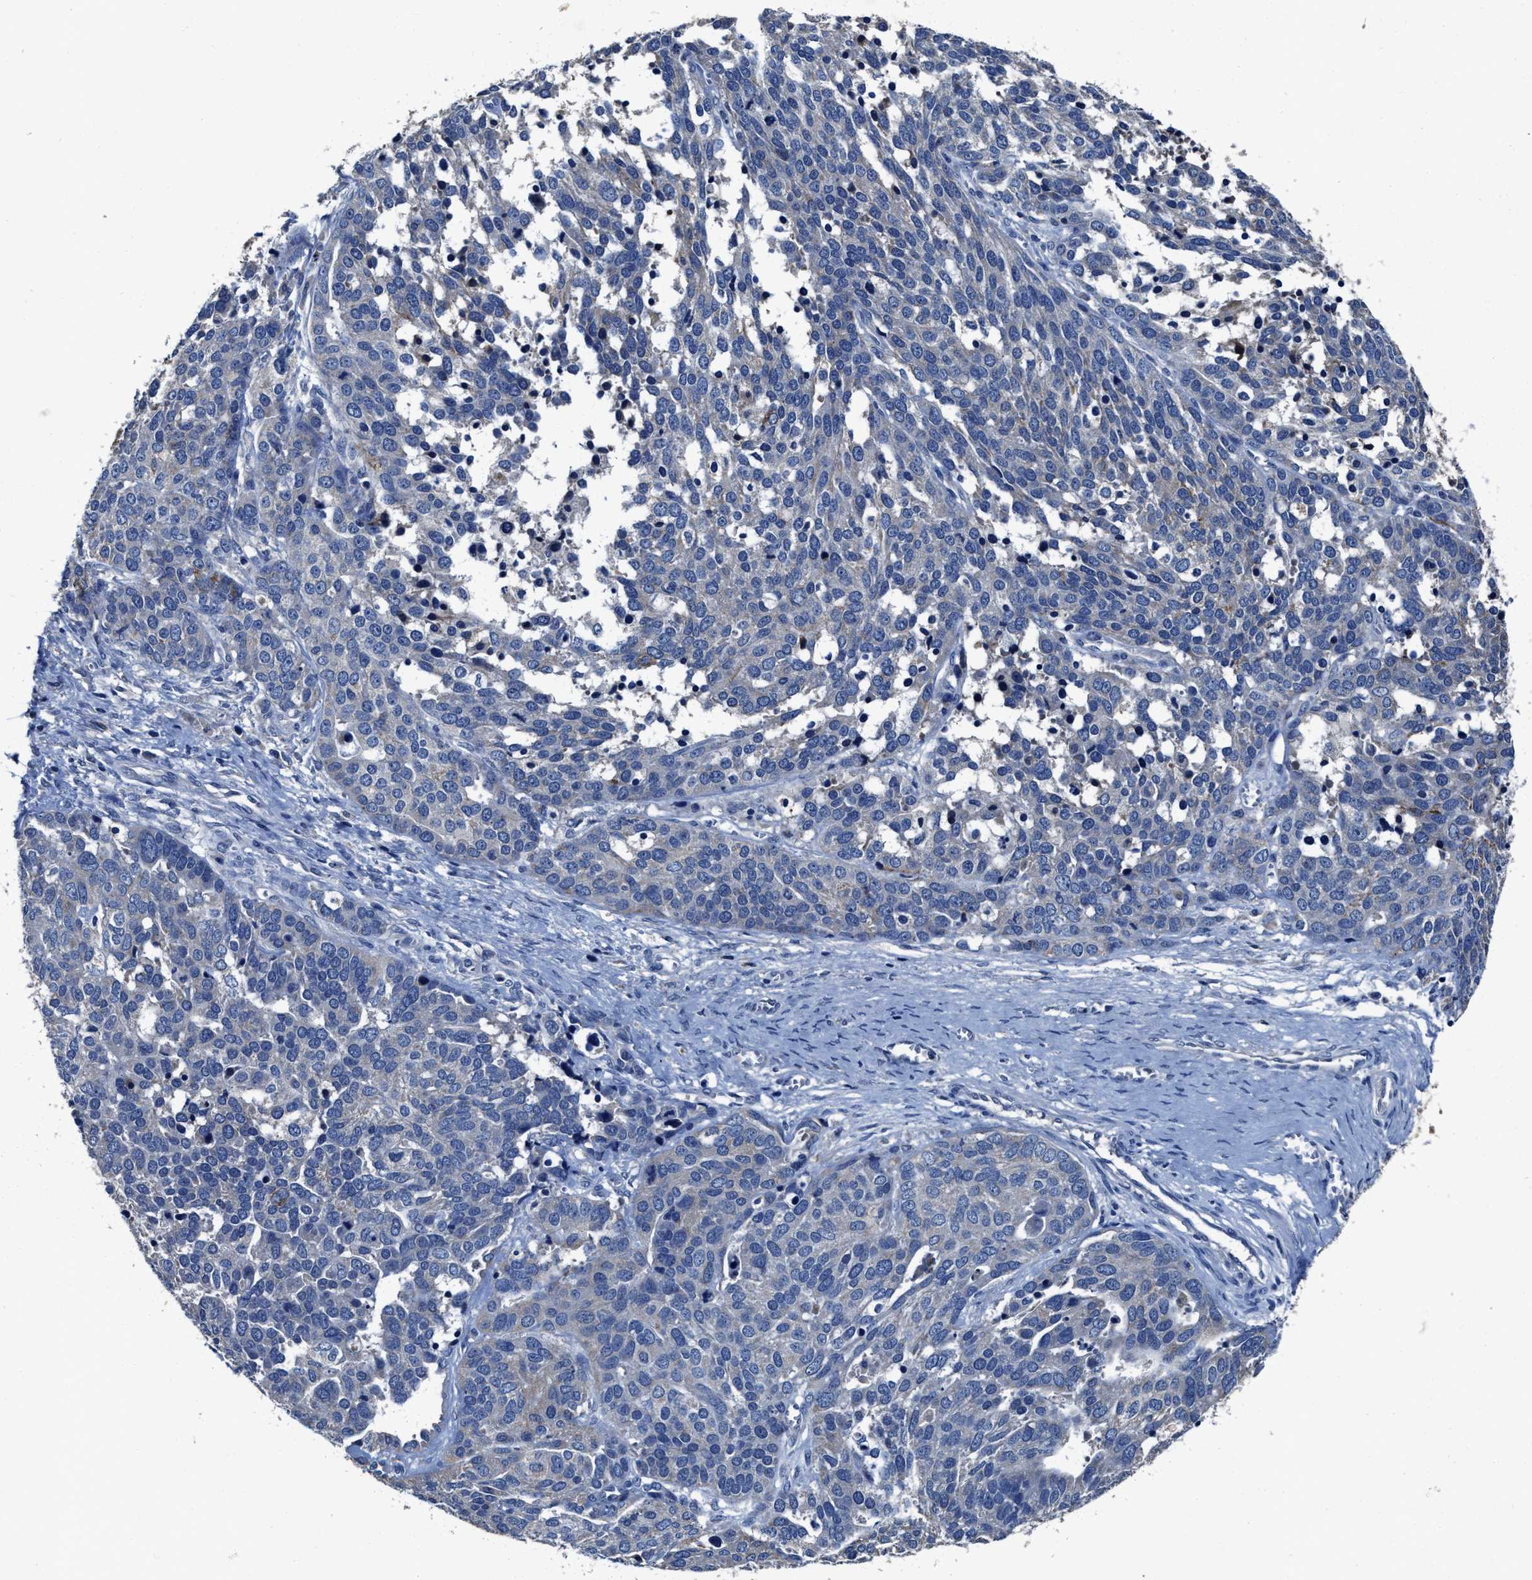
{"staining": {"intensity": "negative", "quantity": "none", "location": "none"}, "tissue": "ovarian cancer", "cell_type": "Tumor cells", "image_type": "cancer", "snomed": [{"axis": "morphology", "description": "Cystadenocarcinoma, serous, NOS"}, {"axis": "topography", "description": "Ovary"}], "caption": "Tumor cells show no significant protein staining in ovarian cancer. (DAB immunohistochemistry (IHC) with hematoxylin counter stain).", "gene": "UBR4", "patient": {"sex": "female", "age": 44}}